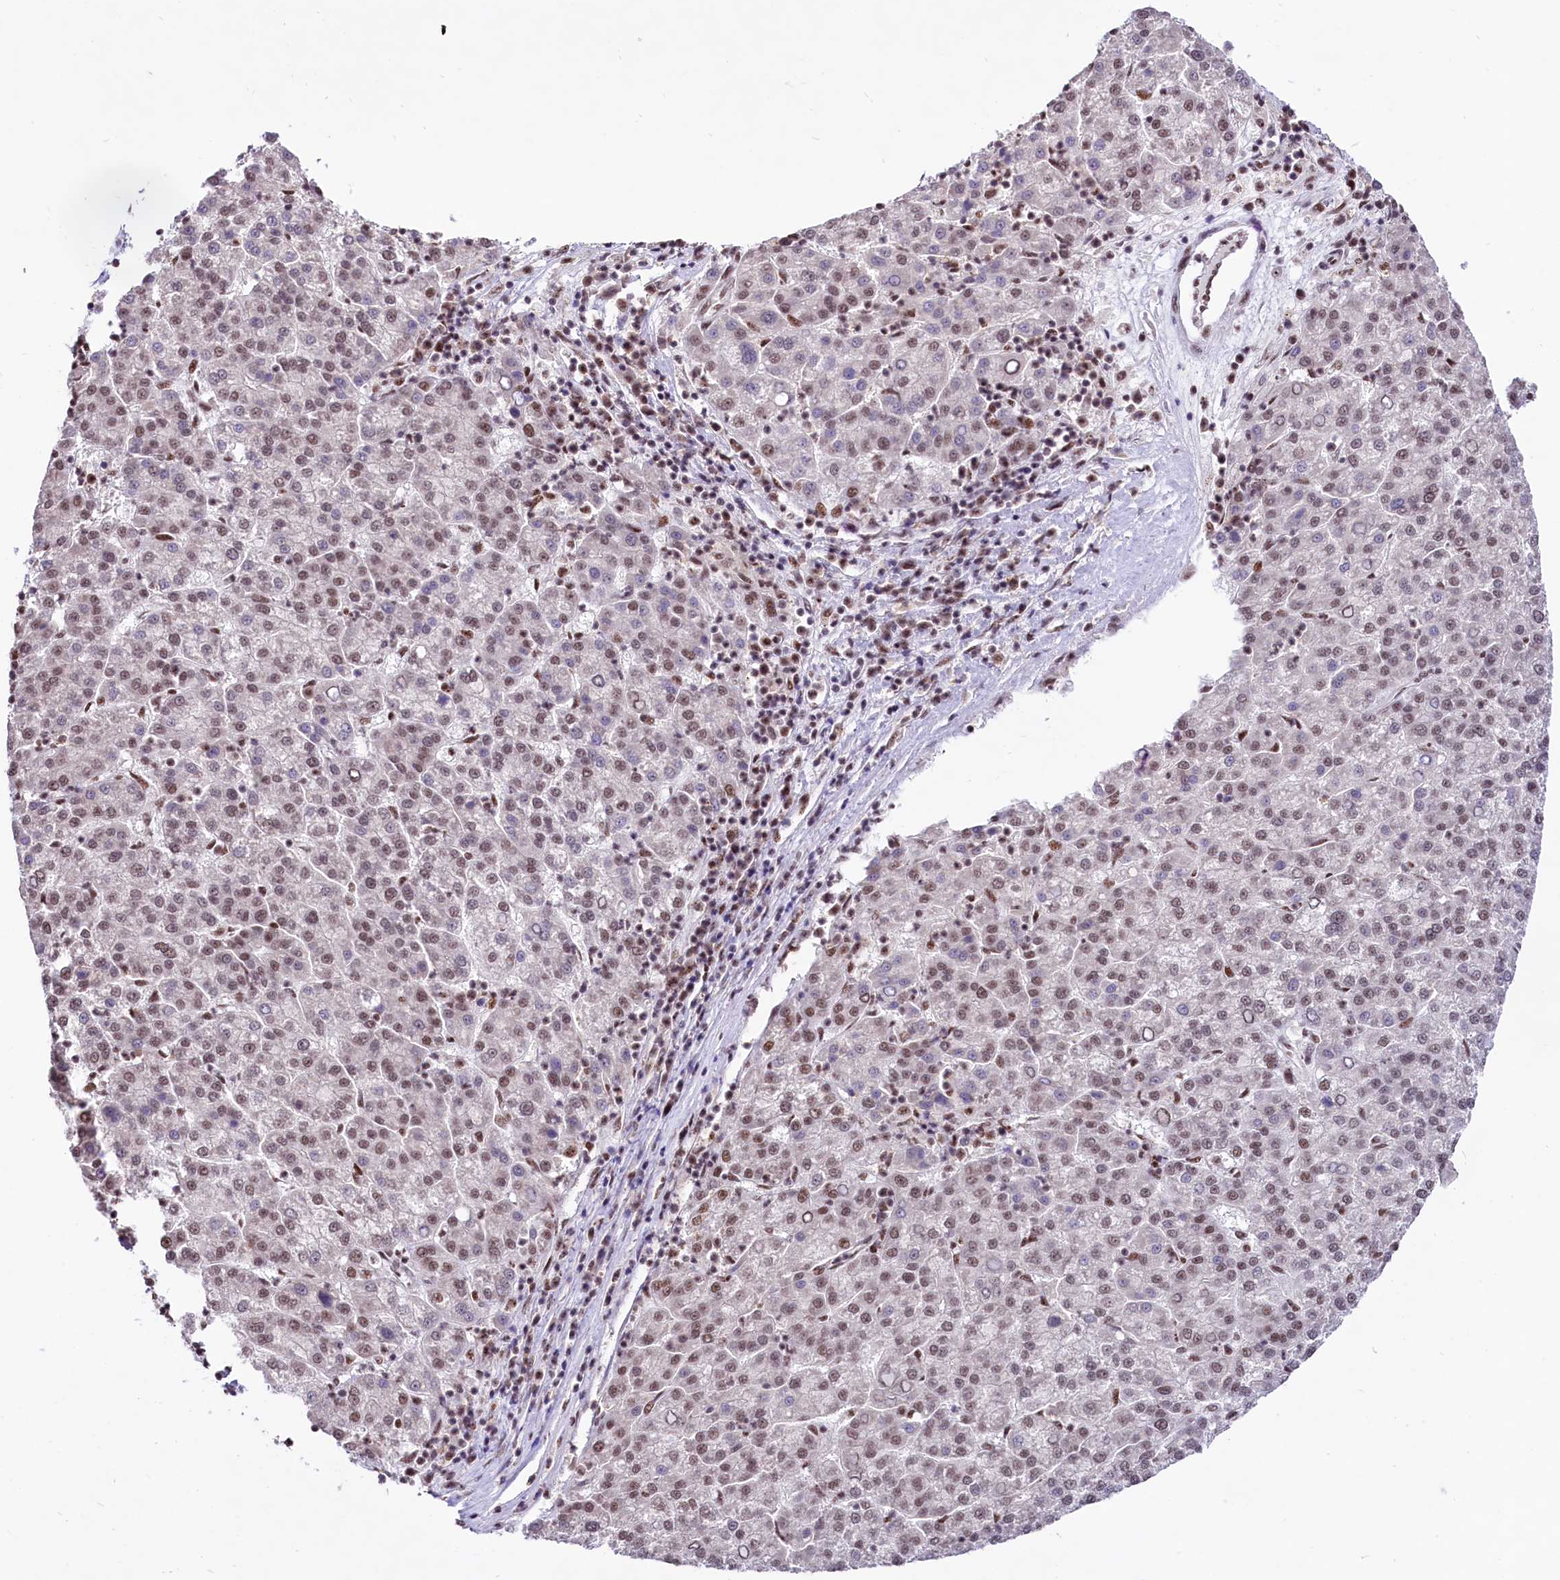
{"staining": {"intensity": "weak", "quantity": "25%-75%", "location": "nuclear"}, "tissue": "liver cancer", "cell_type": "Tumor cells", "image_type": "cancer", "snomed": [{"axis": "morphology", "description": "Carcinoma, Hepatocellular, NOS"}, {"axis": "topography", "description": "Liver"}], "caption": "Immunohistochemical staining of hepatocellular carcinoma (liver) reveals low levels of weak nuclear protein staining in approximately 25%-75% of tumor cells.", "gene": "HIRA", "patient": {"sex": "female", "age": 58}}